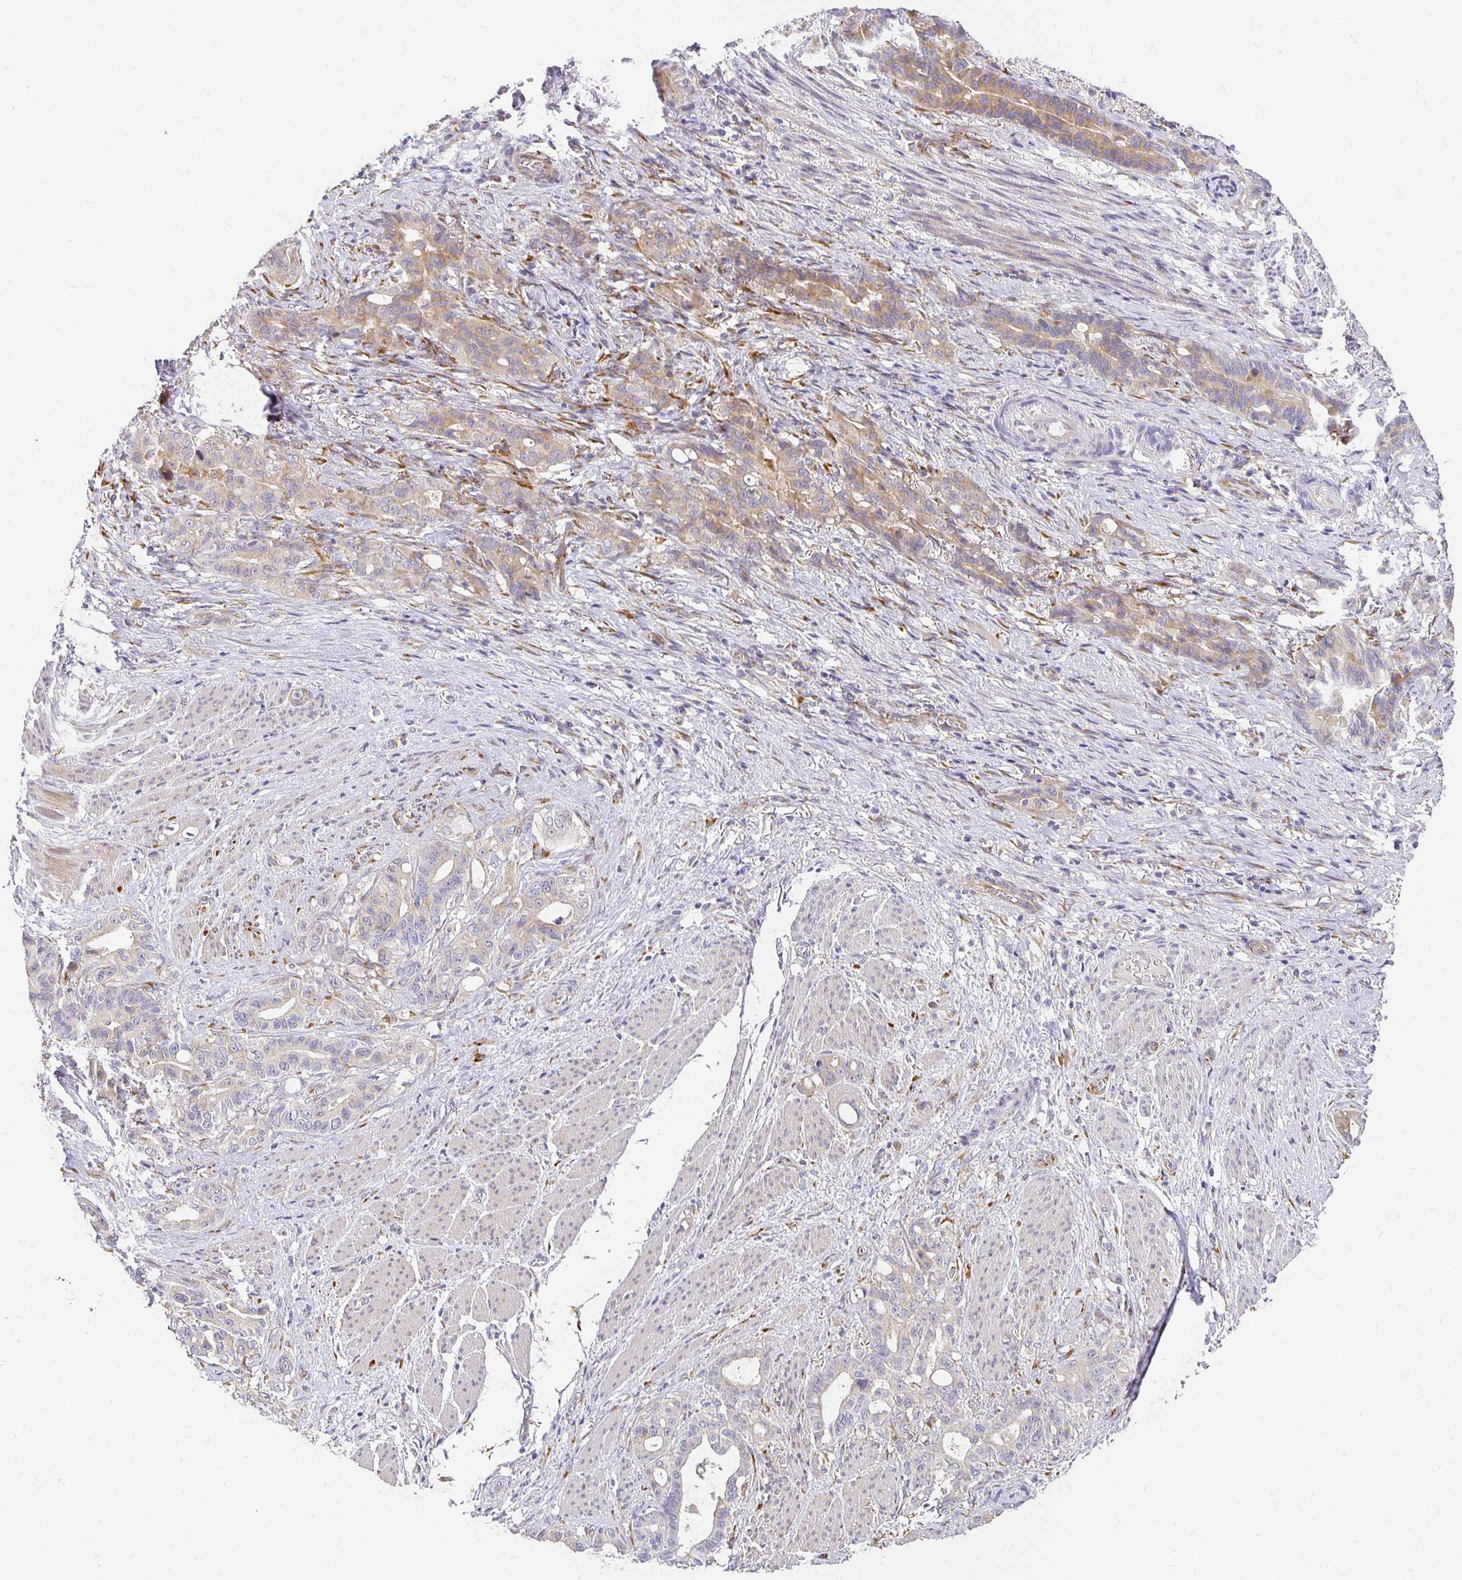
{"staining": {"intensity": "weak", "quantity": "<25%", "location": "cytoplasmic/membranous"}, "tissue": "stomach cancer", "cell_type": "Tumor cells", "image_type": "cancer", "snomed": [{"axis": "morphology", "description": "Normal tissue, NOS"}, {"axis": "morphology", "description": "Adenocarcinoma, NOS"}, {"axis": "topography", "description": "Esophagus"}, {"axis": "topography", "description": "Stomach, upper"}], "caption": "This is an immunohistochemistry photomicrograph of human adenocarcinoma (stomach). There is no staining in tumor cells.", "gene": "PLOD1", "patient": {"sex": "male", "age": 62}}